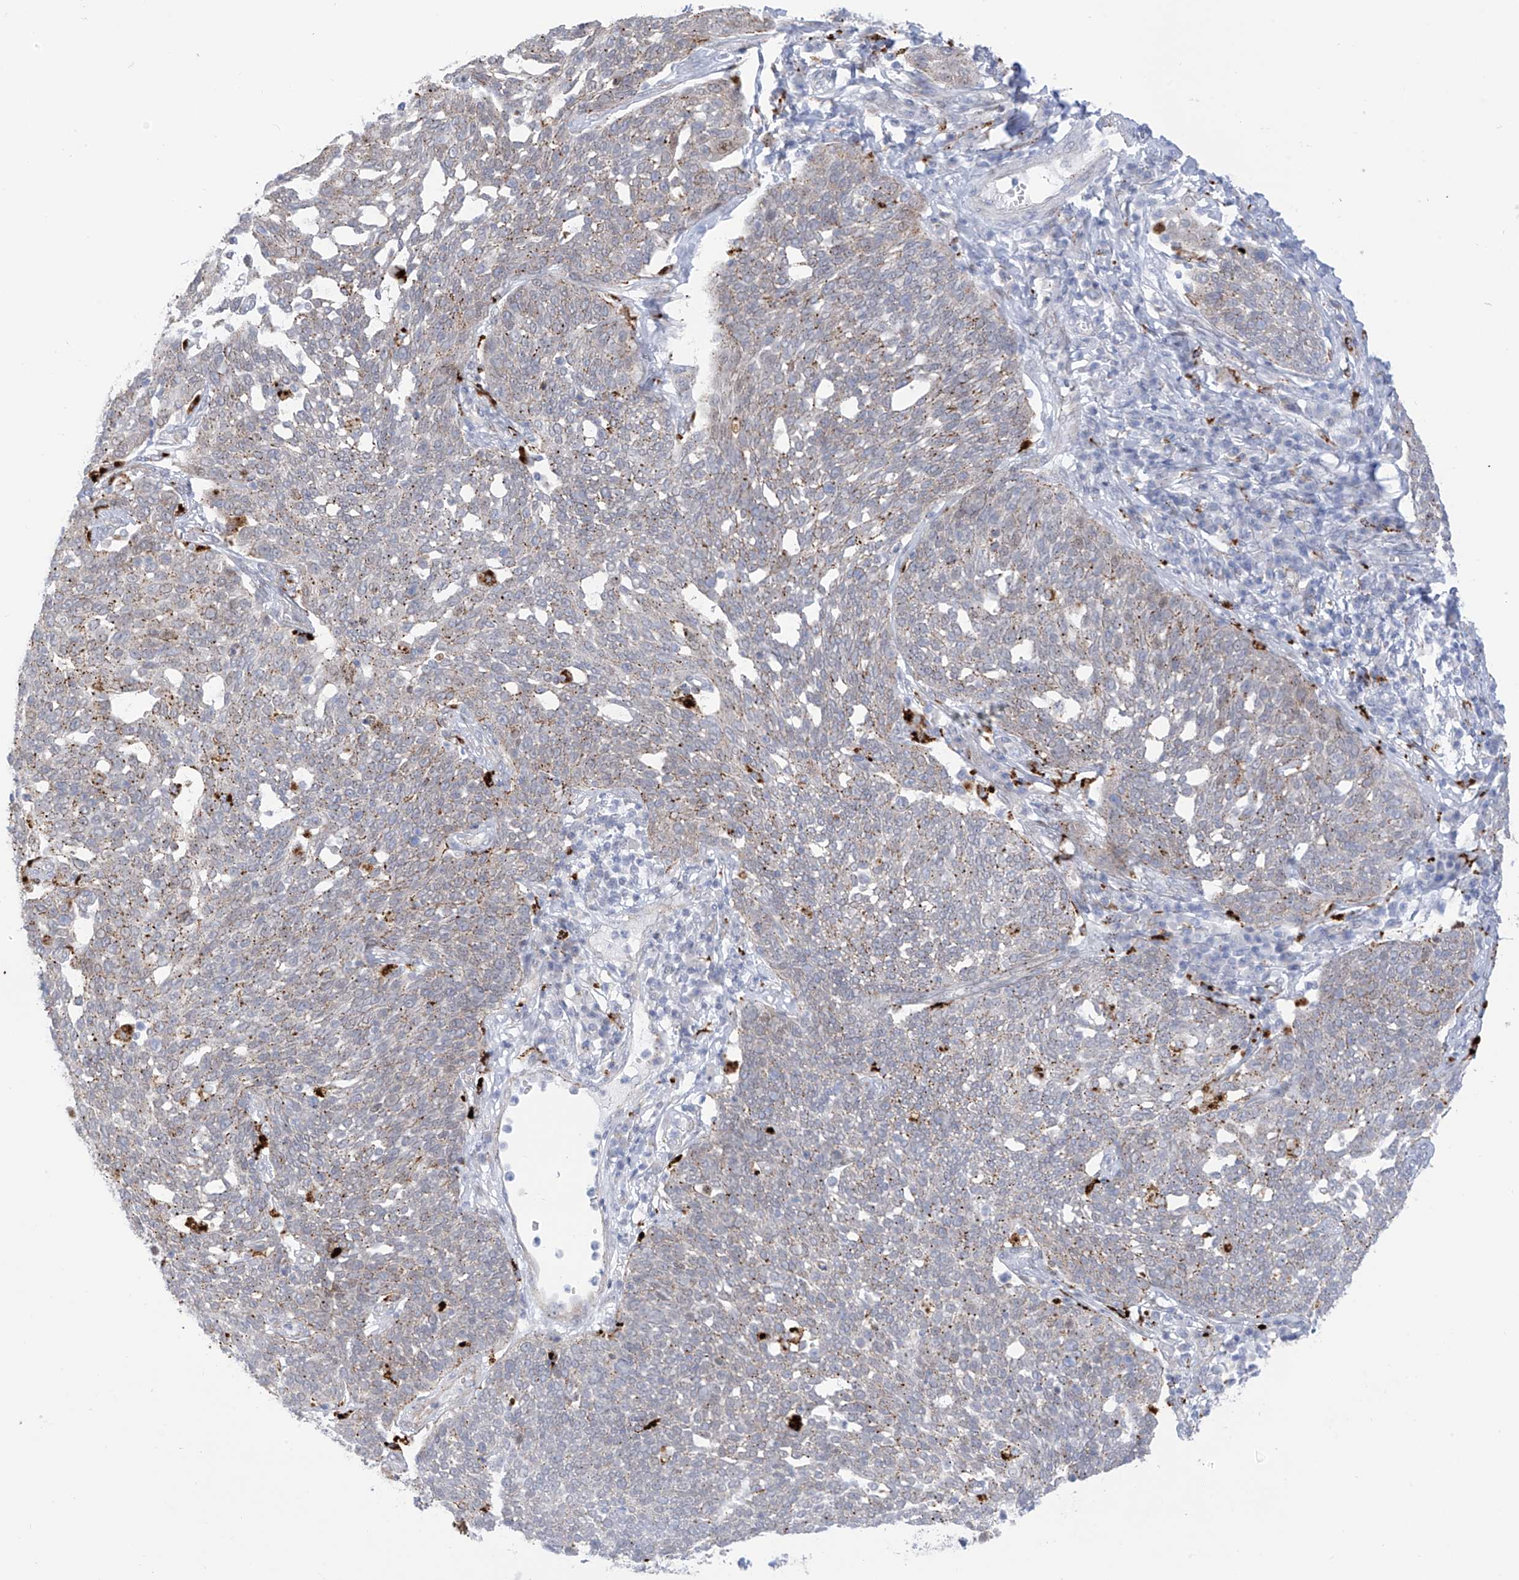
{"staining": {"intensity": "weak", "quantity": ">75%", "location": "cytoplasmic/membranous"}, "tissue": "cervical cancer", "cell_type": "Tumor cells", "image_type": "cancer", "snomed": [{"axis": "morphology", "description": "Squamous cell carcinoma, NOS"}, {"axis": "topography", "description": "Cervix"}], "caption": "Immunohistochemistry (IHC) photomicrograph of human cervical squamous cell carcinoma stained for a protein (brown), which exhibits low levels of weak cytoplasmic/membranous expression in about >75% of tumor cells.", "gene": "PSPH", "patient": {"sex": "female", "age": 34}}